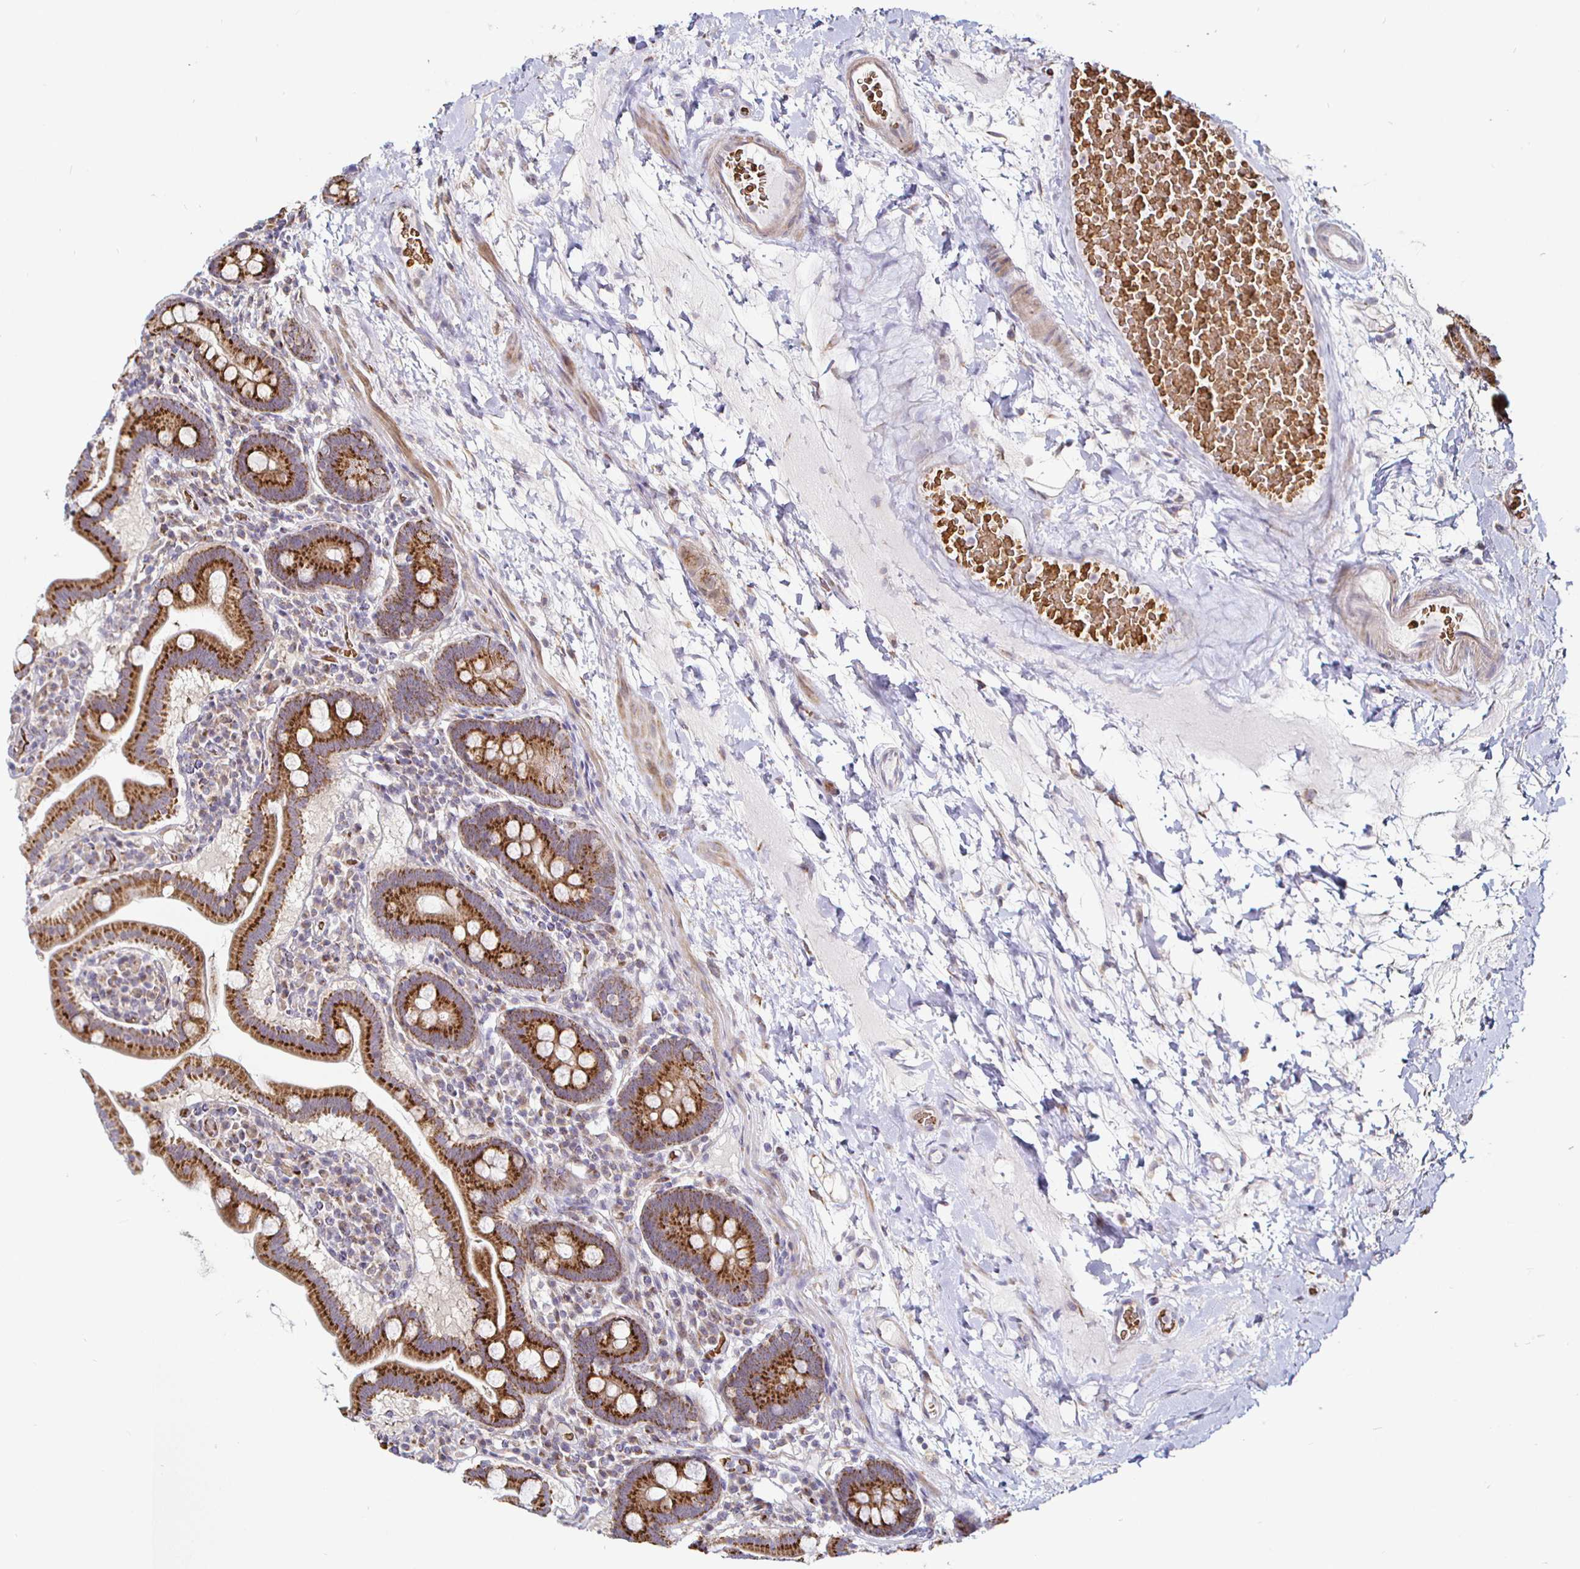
{"staining": {"intensity": "strong", "quantity": ">75%", "location": "cytoplasmic/membranous"}, "tissue": "small intestine", "cell_type": "Glandular cells", "image_type": "normal", "snomed": [{"axis": "morphology", "description": "Normal tissue, NOS"}, {"axis": "topography", "description": "Small intestine"}], "caption": "Approximately >75% of glandular cells in normal small intestine exhibit strong cytoplasmic/membranous protein staining as visualized by brown immunohistochemical staining.", "gene": "ATG3", "patient": {"sex": "male", "age": 26}}